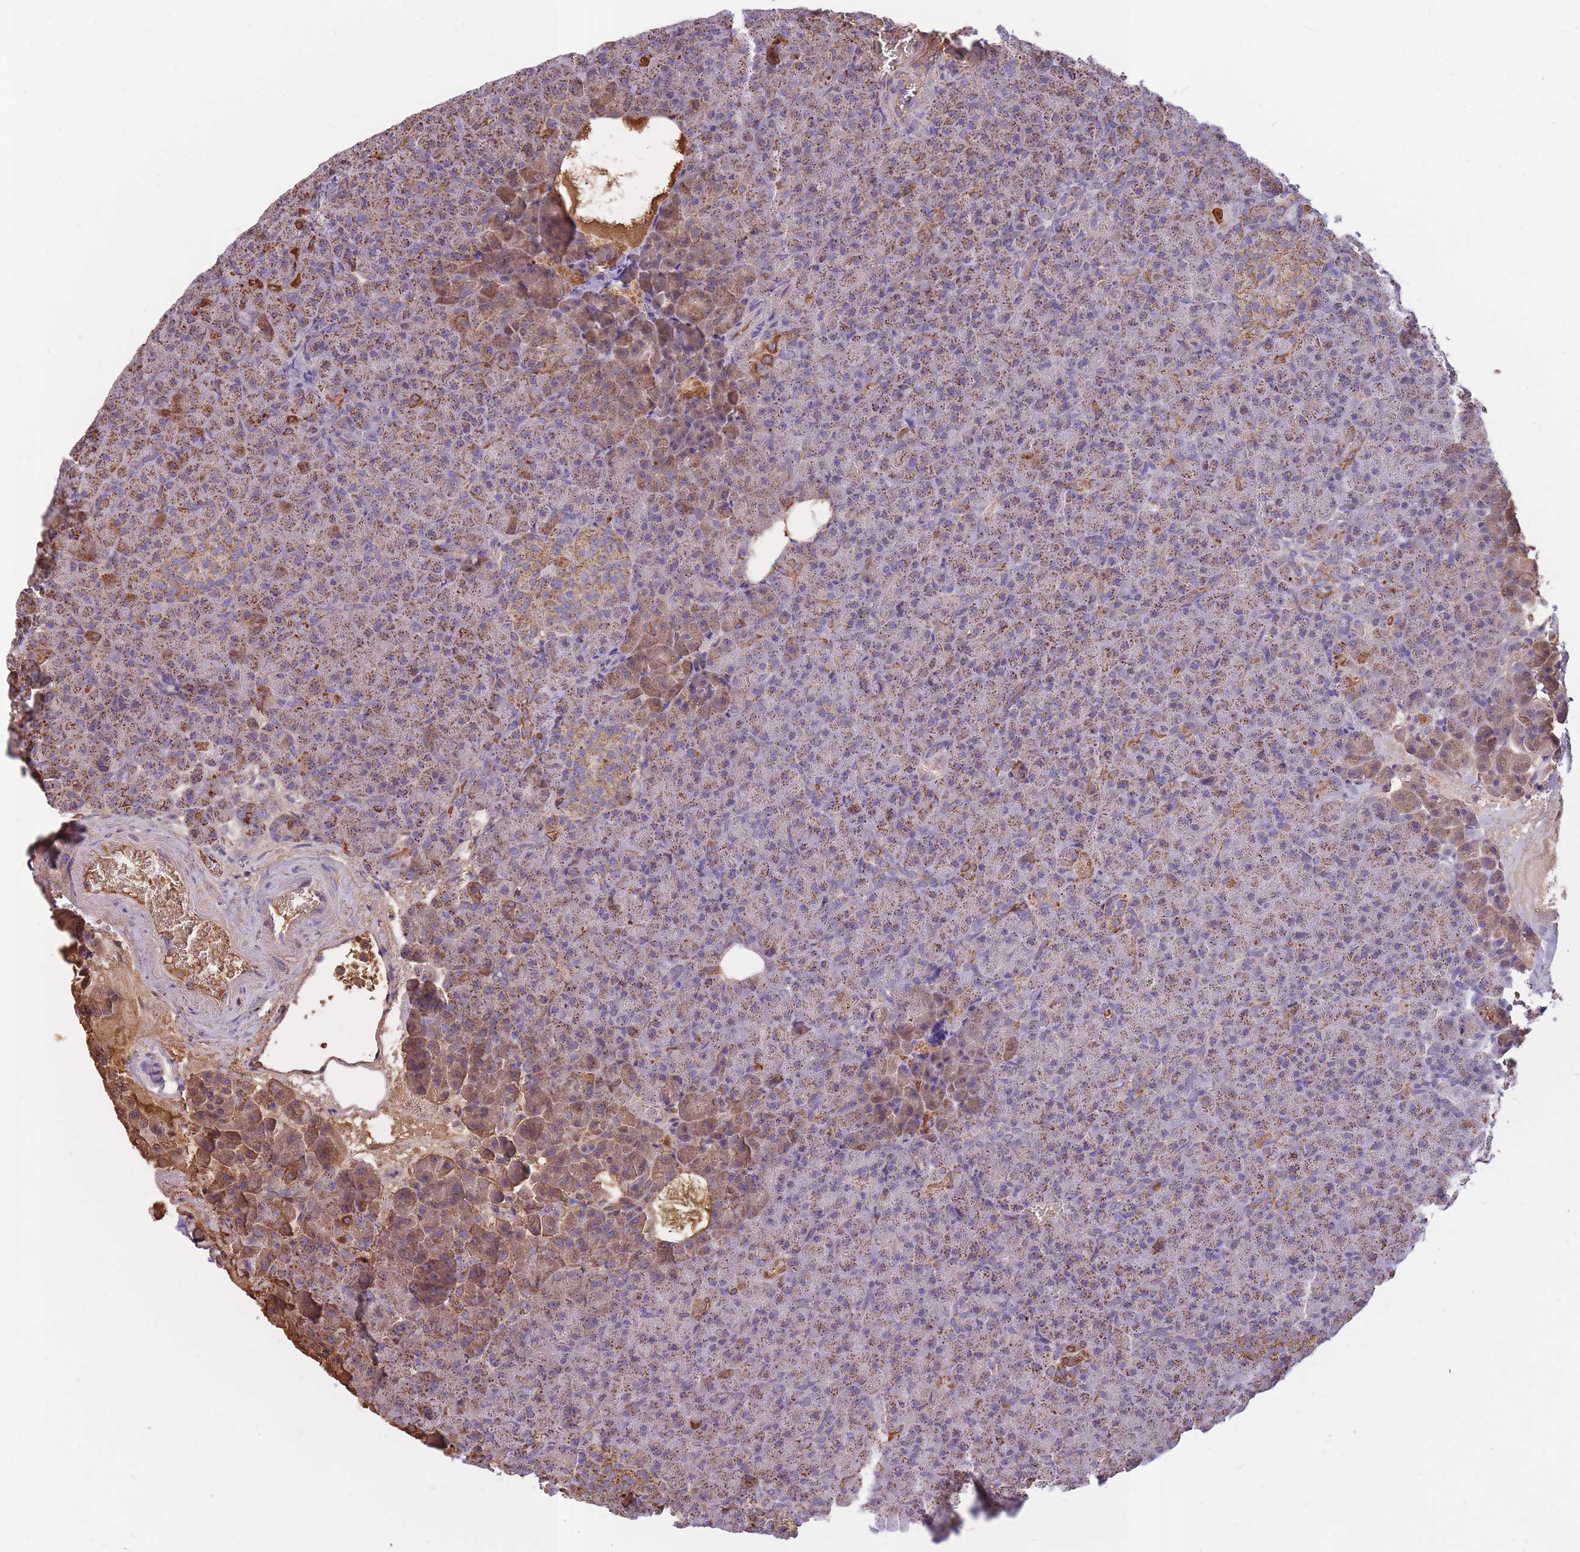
{"staining": {"intensity": "moderate", "quantity": ">75%", "location": "cytoplasmic/membranous"}, "tissue": "pancreas", "cell_type": "Exocrine glandular cells", "image_type": "normal", "snomed": [{"axis": "morphology", "description": "Normal tissue, NOS"}, {"axis": "topography", "description": "Pancreas"}], "caption": "This histopathology image reveals immunohistochemistry (IHC) staining of normal pancreas, with medium moderate cytoplasmic/membranous expression in approximately >75% of exocrine glandular cells.", "gene": "KAT2A", "patient": {"sex": "female", "age": 74}}